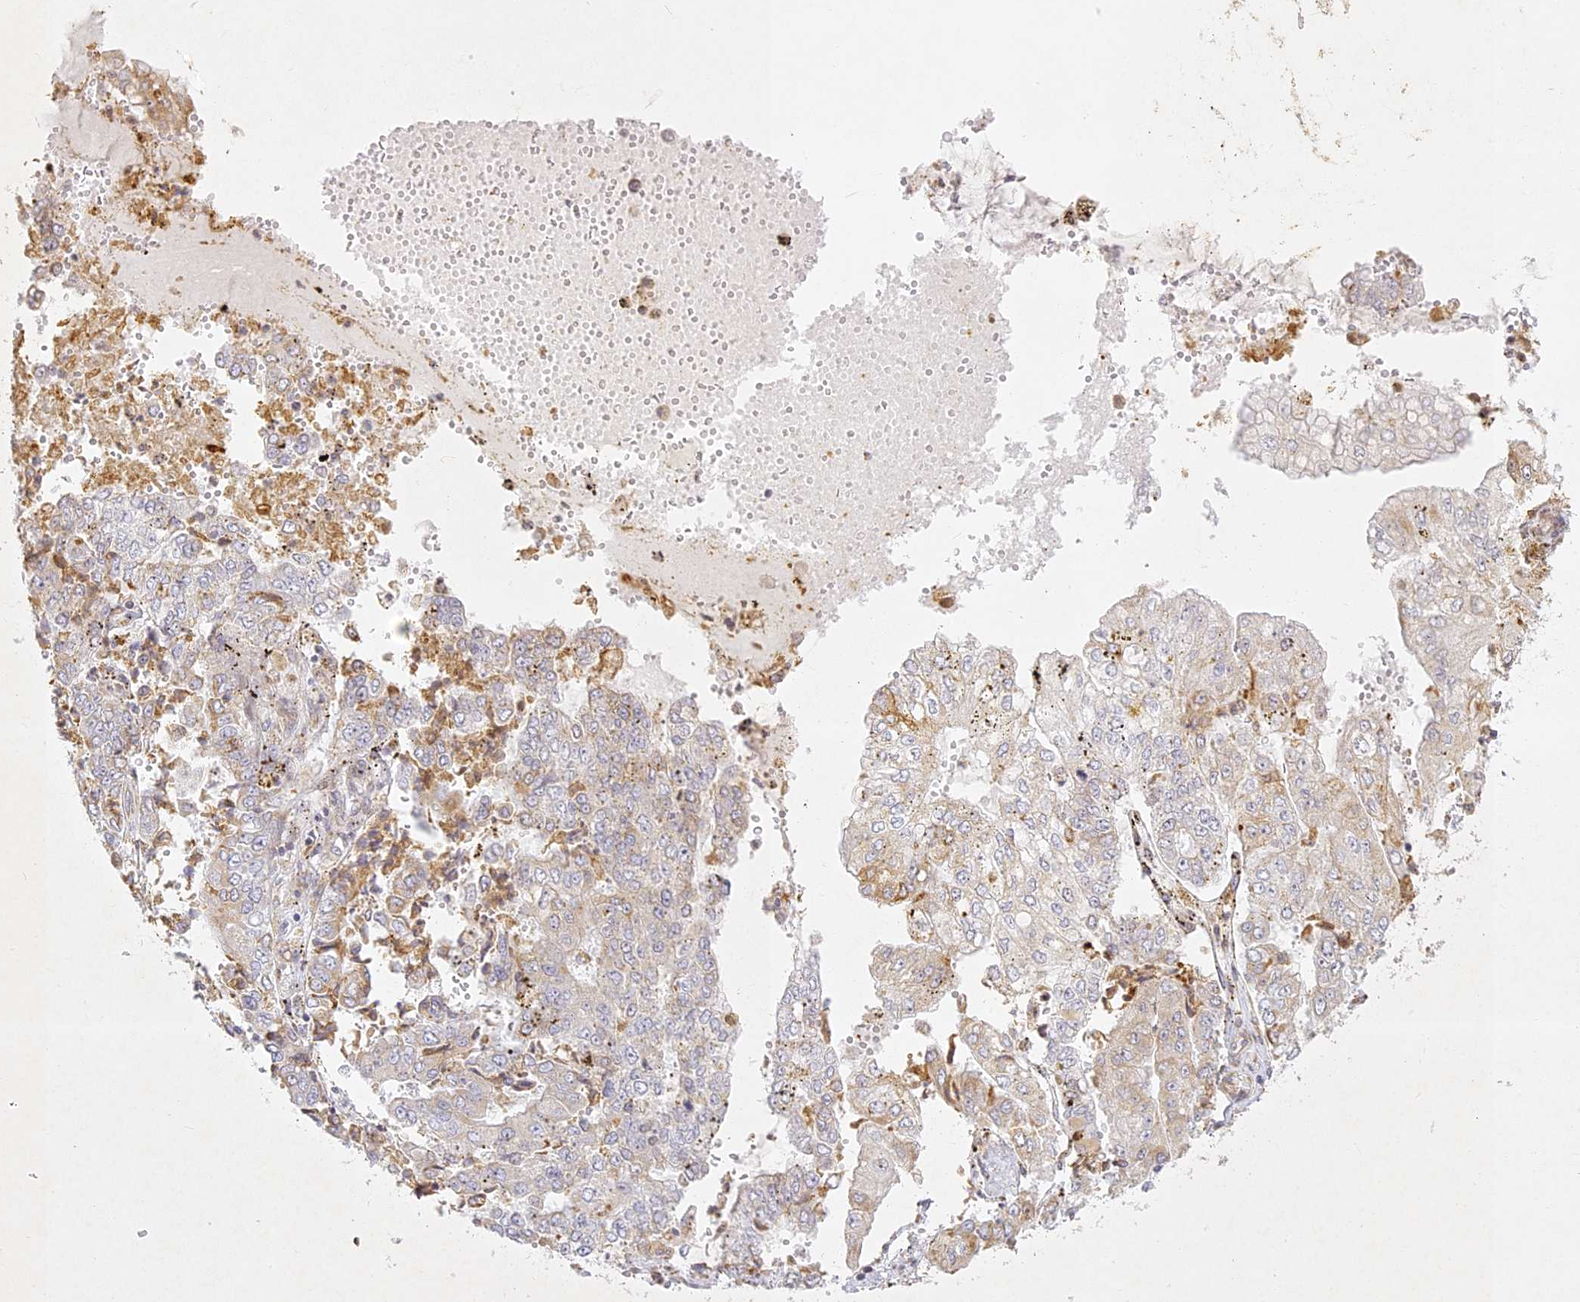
{"staining": {"intensity": "moderate", "quantity": "<25%", "location": "cytoplasmic/membranous"}, "tissue": "stomach cancer", "cell_type": "Tumor cells", "image_type": "cancer", "snomed": [{"axis": "morphology", "description": "Adenocarcinoma, NOS"}, {"axis": "topography", "description": "Stomach"}], "caption": "Stomach cancer stained for a protein exhibits moderate cytoplasmic/membranous positivity in tumor cells.", "gene": "SLC30A5", "patient": {"sex": "male", "age": 76}}